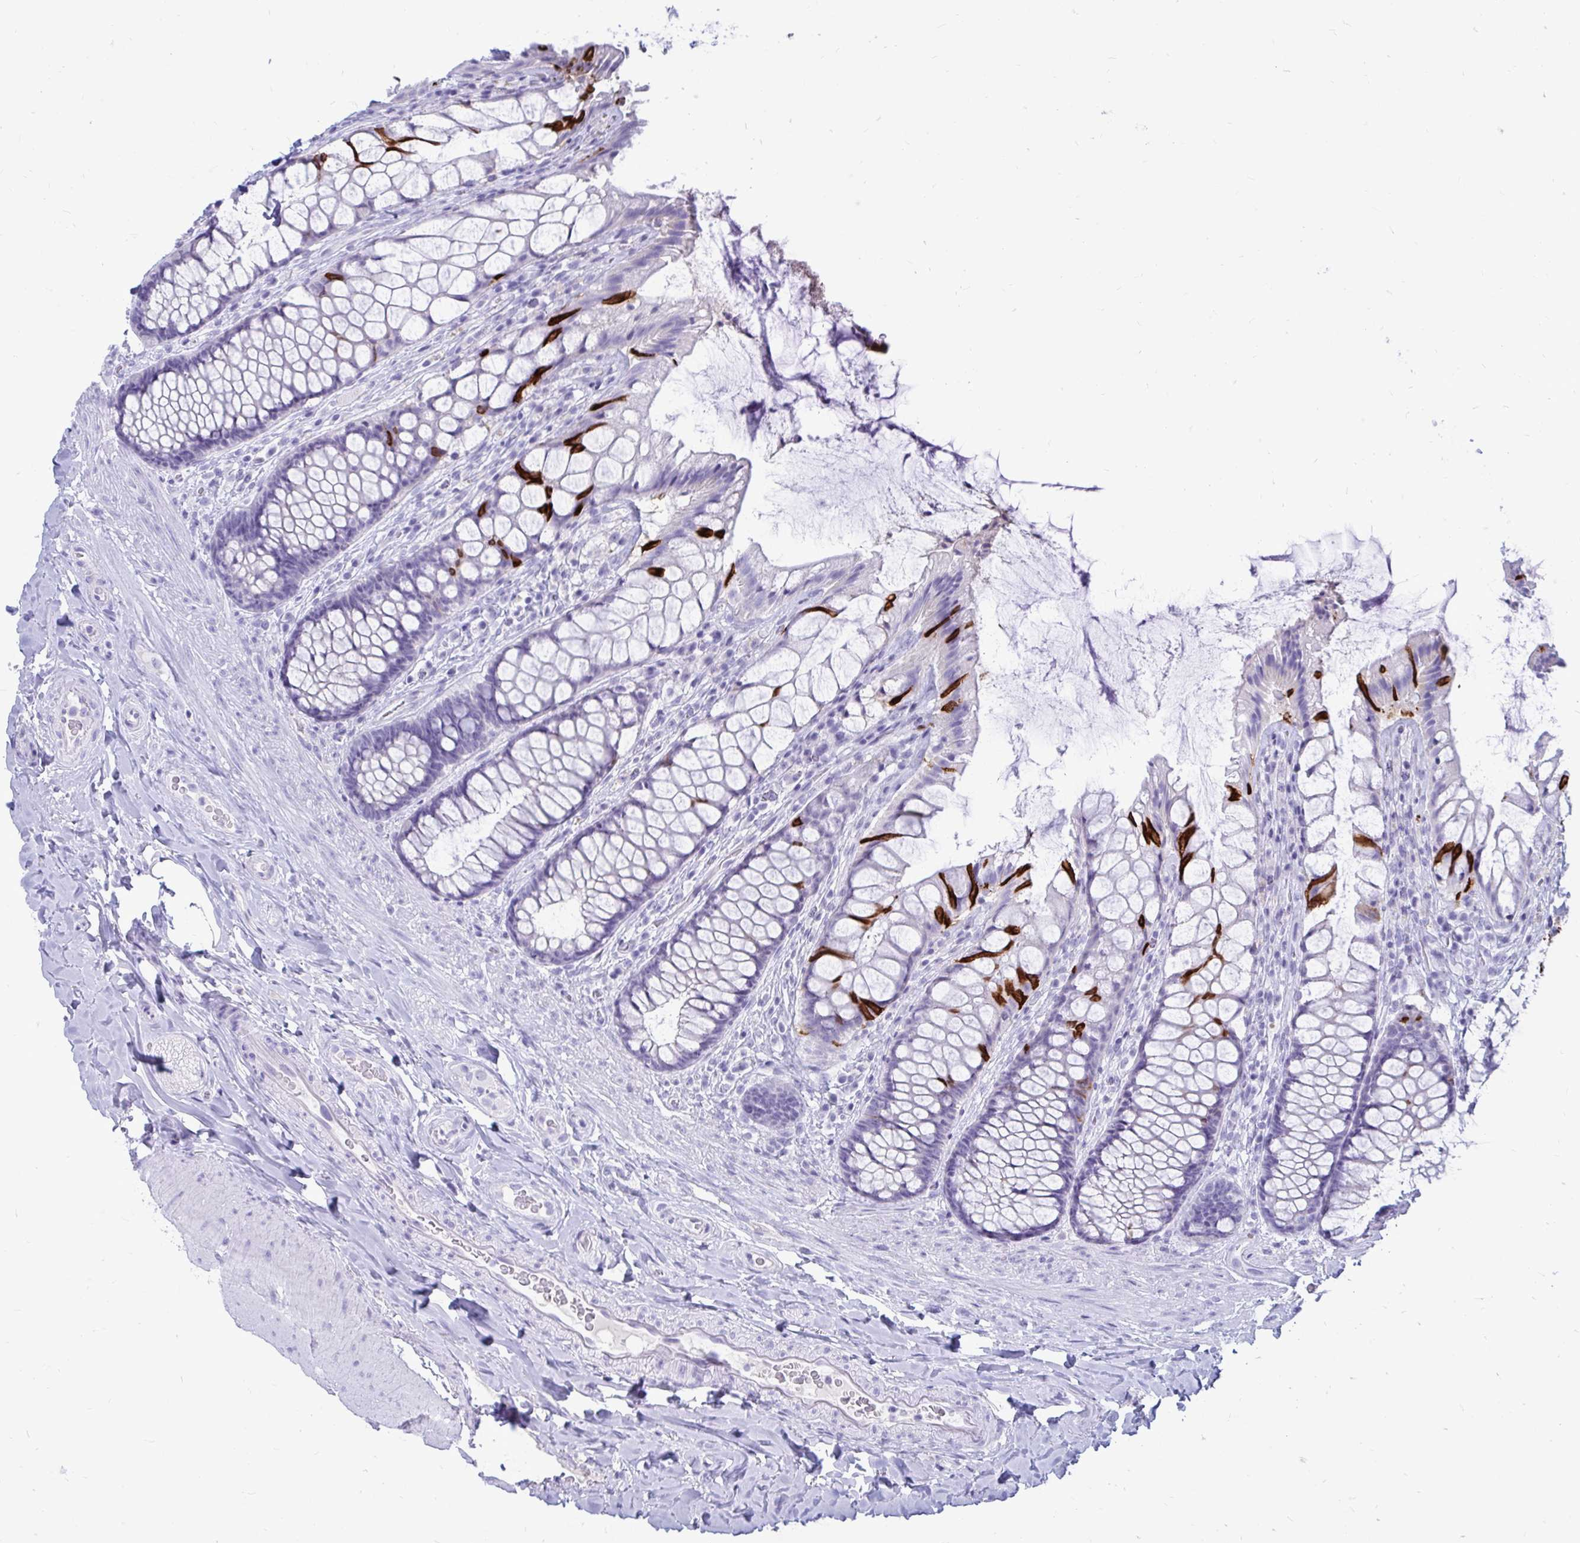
{"staining": {"intensity": "strong", "quantity": "<25%", "location": "cytoplasmic/membranous"}, "tissue": "rectum", "cell_type": "Glandular cells", "image_type": "normal", "snomed": [{"axis": "morphology", "description": "Normal tissue, NOS"}, {"axis": "topography", "description": "Rectum"}], "caption": "Immunohistochemical staining of benign rectum demonstrates medium levels of strong cytoplasmic/membranous expression in approximately <25% of glandular cells.", "gene": "NANOGNB", "patient": {"sex": "female", "age": 58}}